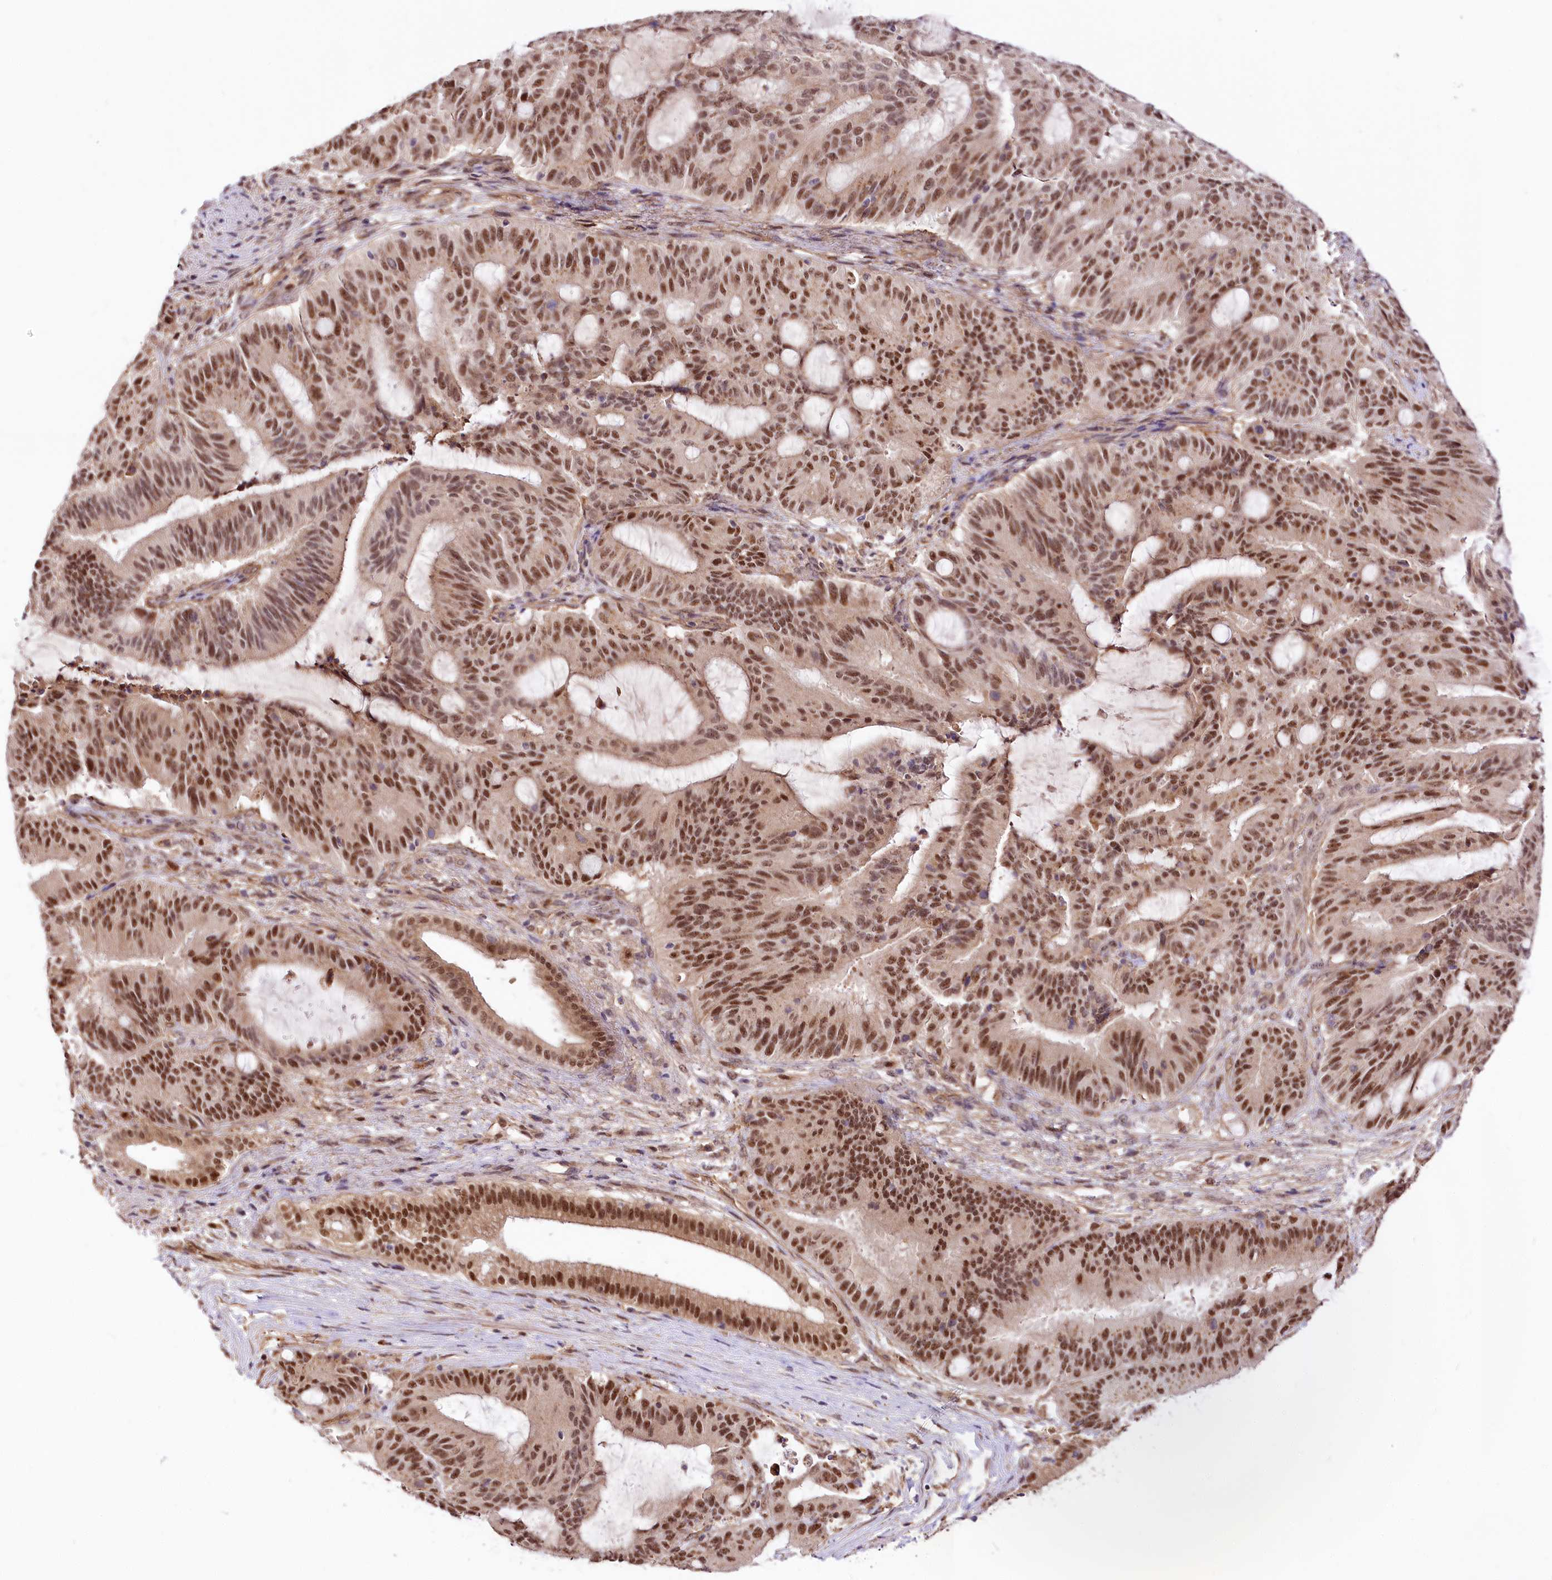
{"staining": {"intensity": "moderate", "quantity": ">75%", "location": "nuclear"}, "tissue": "liver cancer", "cell_type": "Tumor cells", "image_type": "cancer", "snomed": [{"axis": "morphology", "description": "Normal tissue, NOS"}, {"axis": "morphology", "description": "Cholangiocarcinoma"}, {"axis": "topography", "description": "Liver"}, {"axis": "topography", "description": "Peripheral nerve tissue"}], "caption": "About >75% of tumor cells in liver cancer (cholangiocarcinoma) demonstrate moderate nuclear protein staining as visualized by brown immunohistochemical staining.", "gene": "GNL3L", "patient": {"sex": "female", "age": 73}}